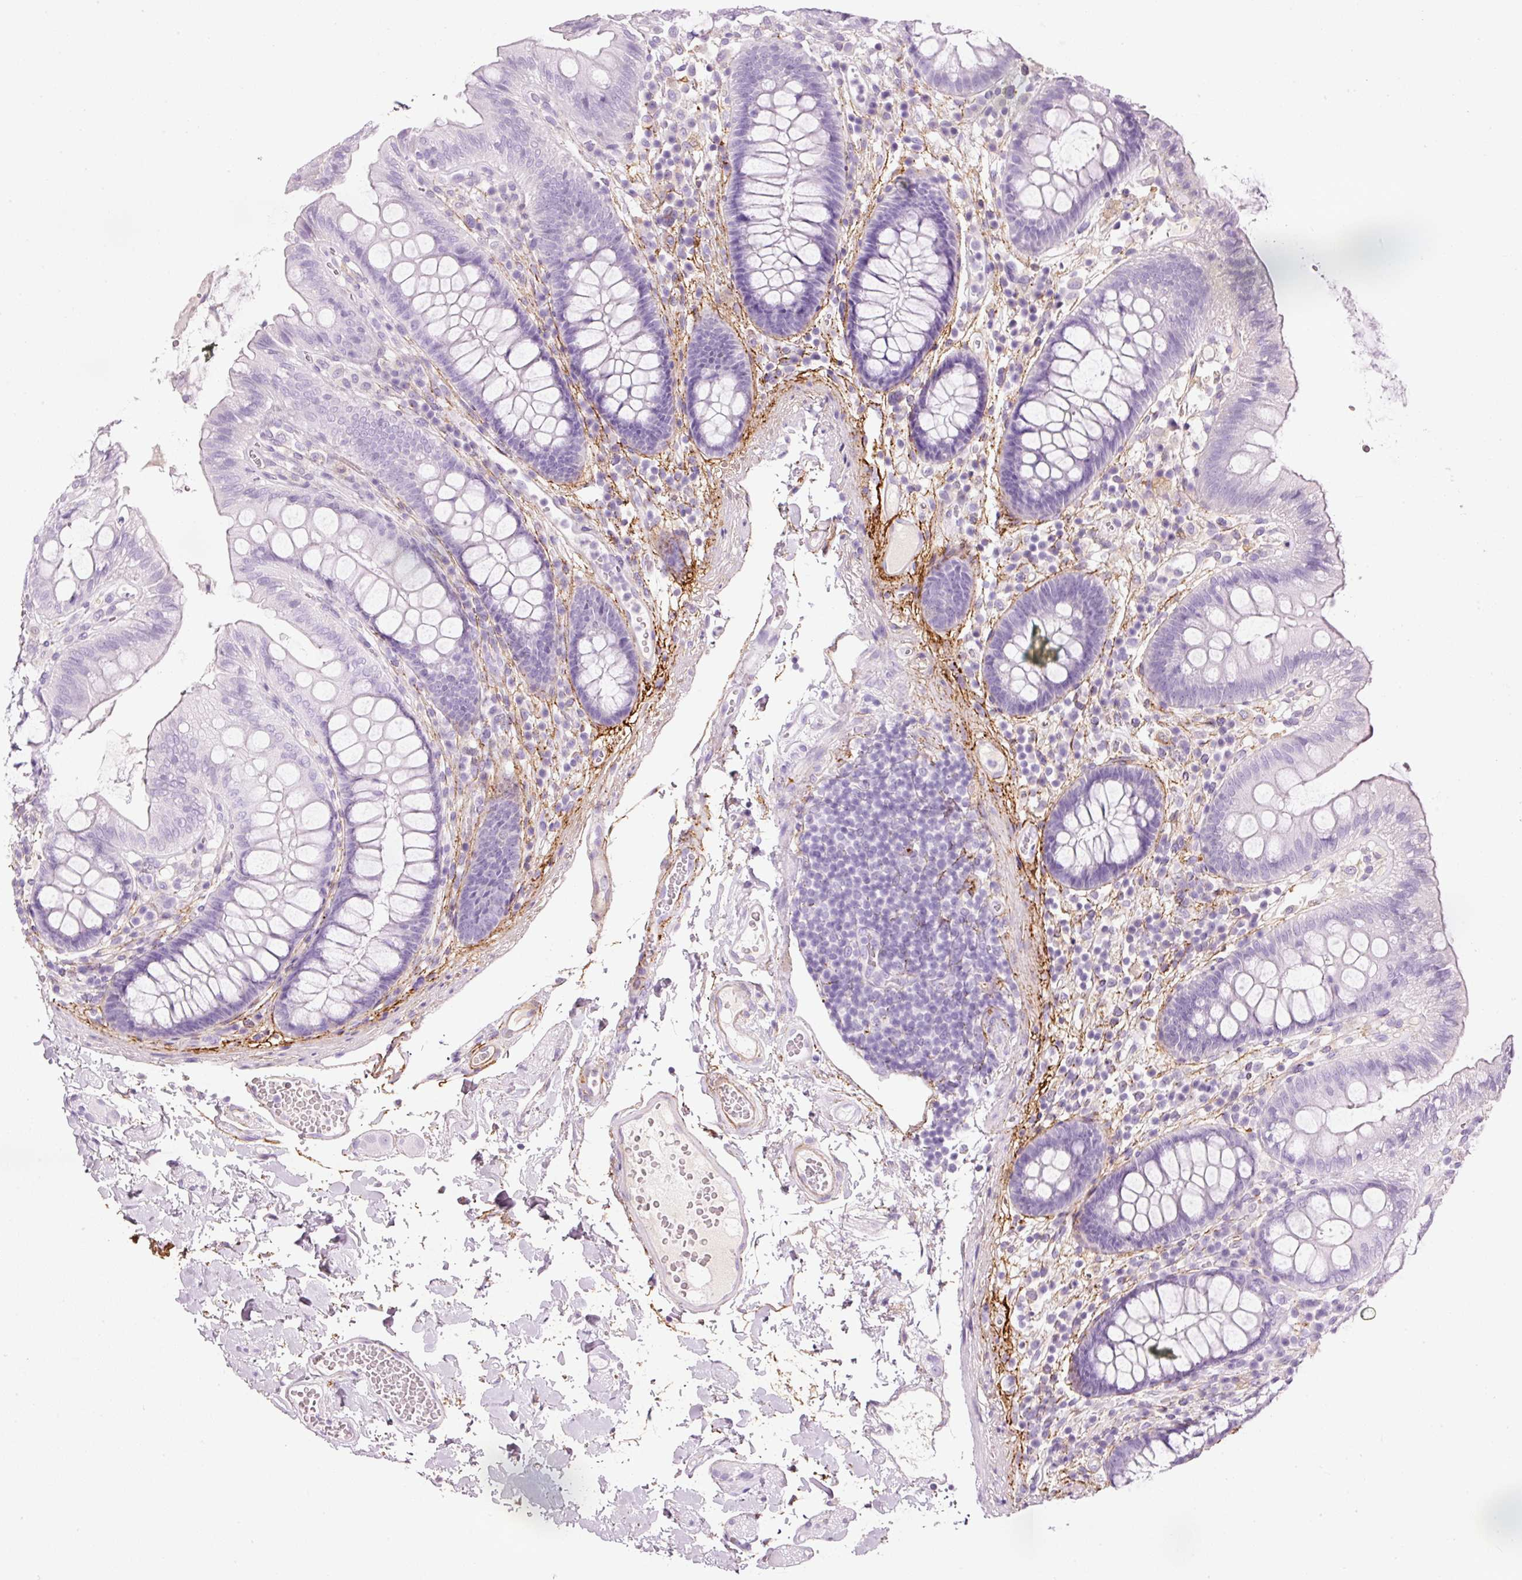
{"staining": {"intensity": "negative", "quantity": "none", "location": "none"}, "tissue": "colon", "cell_type": "Endothelial cells", "image_type": "normal", "snomed": [{"axis": "morphology", "description": "Normal tissue, NOS"}, {"axis": "topography", "description": "Colon"}], "caption": "Immunohistochemistry micrograph of normal colon: human colon stained with DAB displays no significant protein positivity in endothelial cells. Nuclei are stained in blue.", "gene": "MFAP4", "patient": {"sex": "male", "age": 84}}